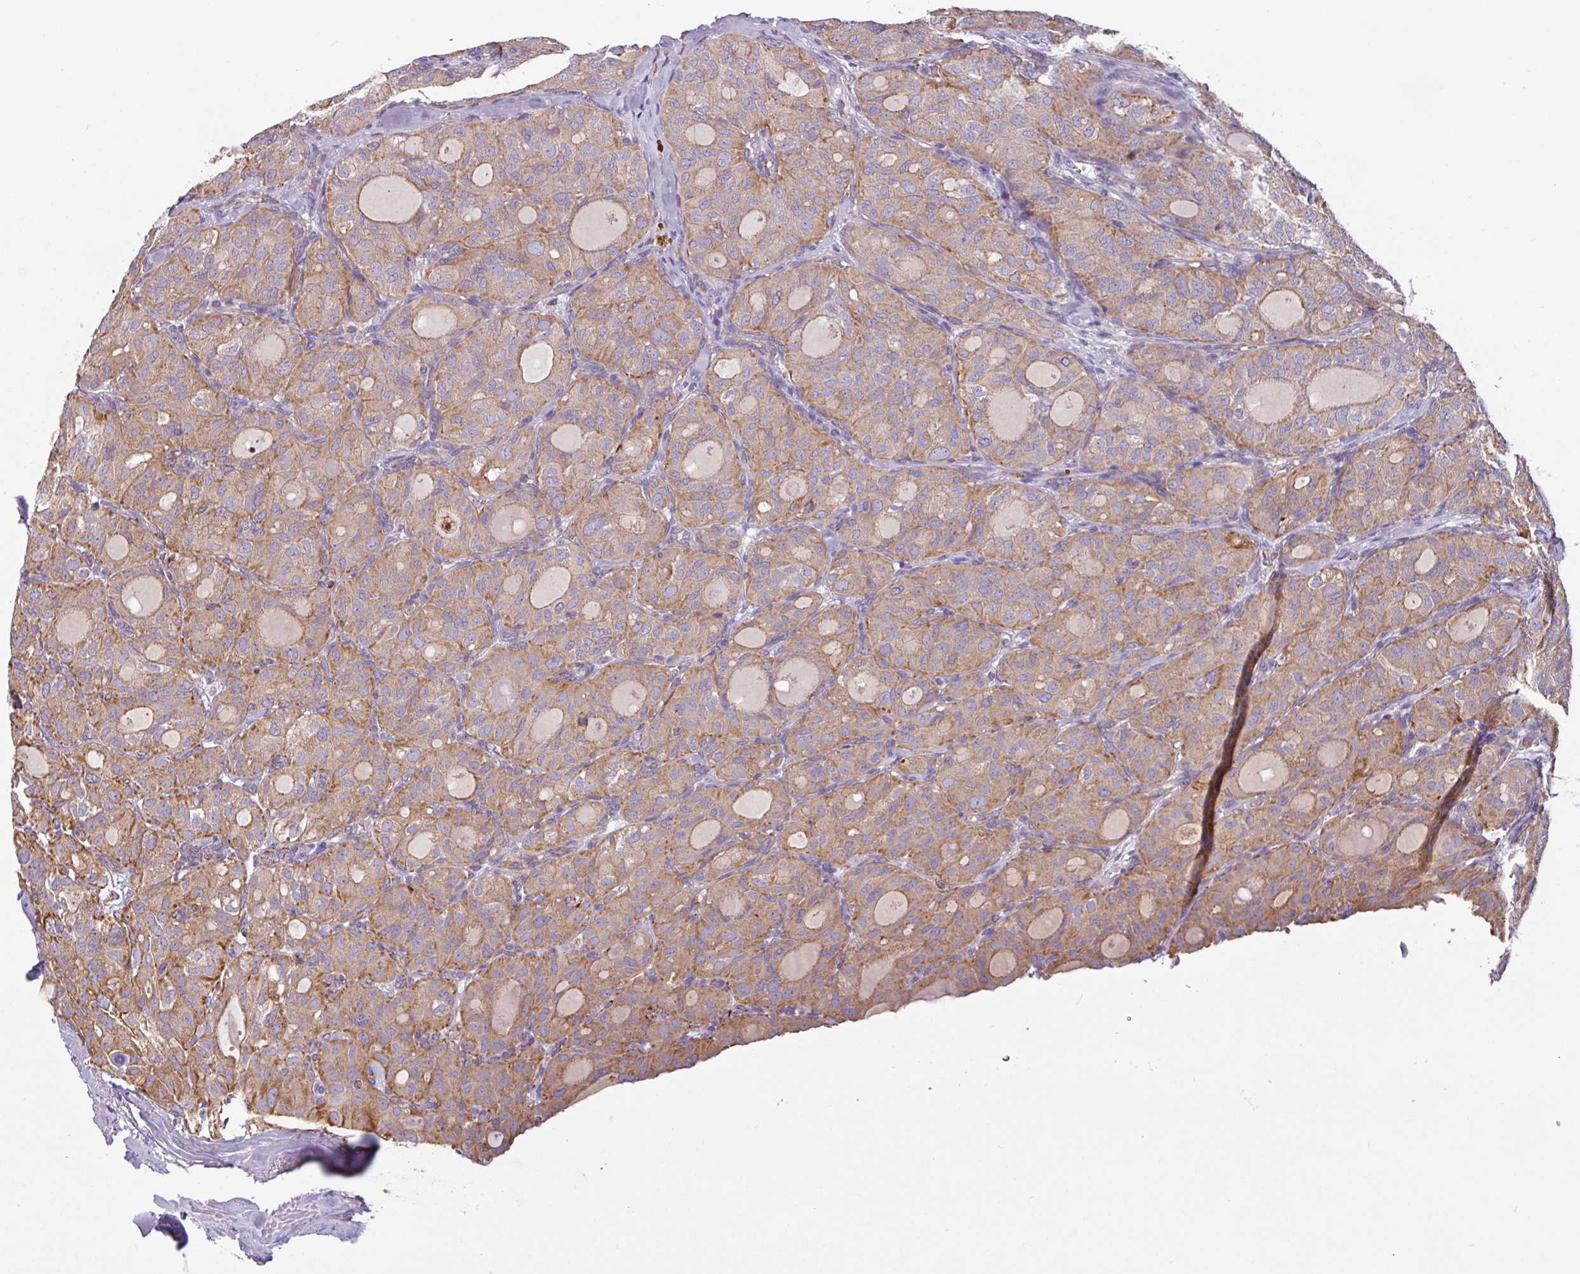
{"staining": {"intensity": "moderate", "quantity": ">75%", "location": "cytoplasmic/membranous"}, "tissue": "thyroid cancer", "cell_type": "Tumor cells", "image_type": "cancer", "snomed": [{"axis": "morphology", "description": "Follicular adenoma carcinoma, NOS"}, {"axis": "topography", "description": "Thyroid gland"}], "caption": "The image shows staining of thyroid follicular adenoma carcinoma, revealing moderate cytoplasmic/membranous protein positivity (brown color) within tumor cells.", "gene": "CAMK1", "patient": {"sex": "male", "age": 75}}